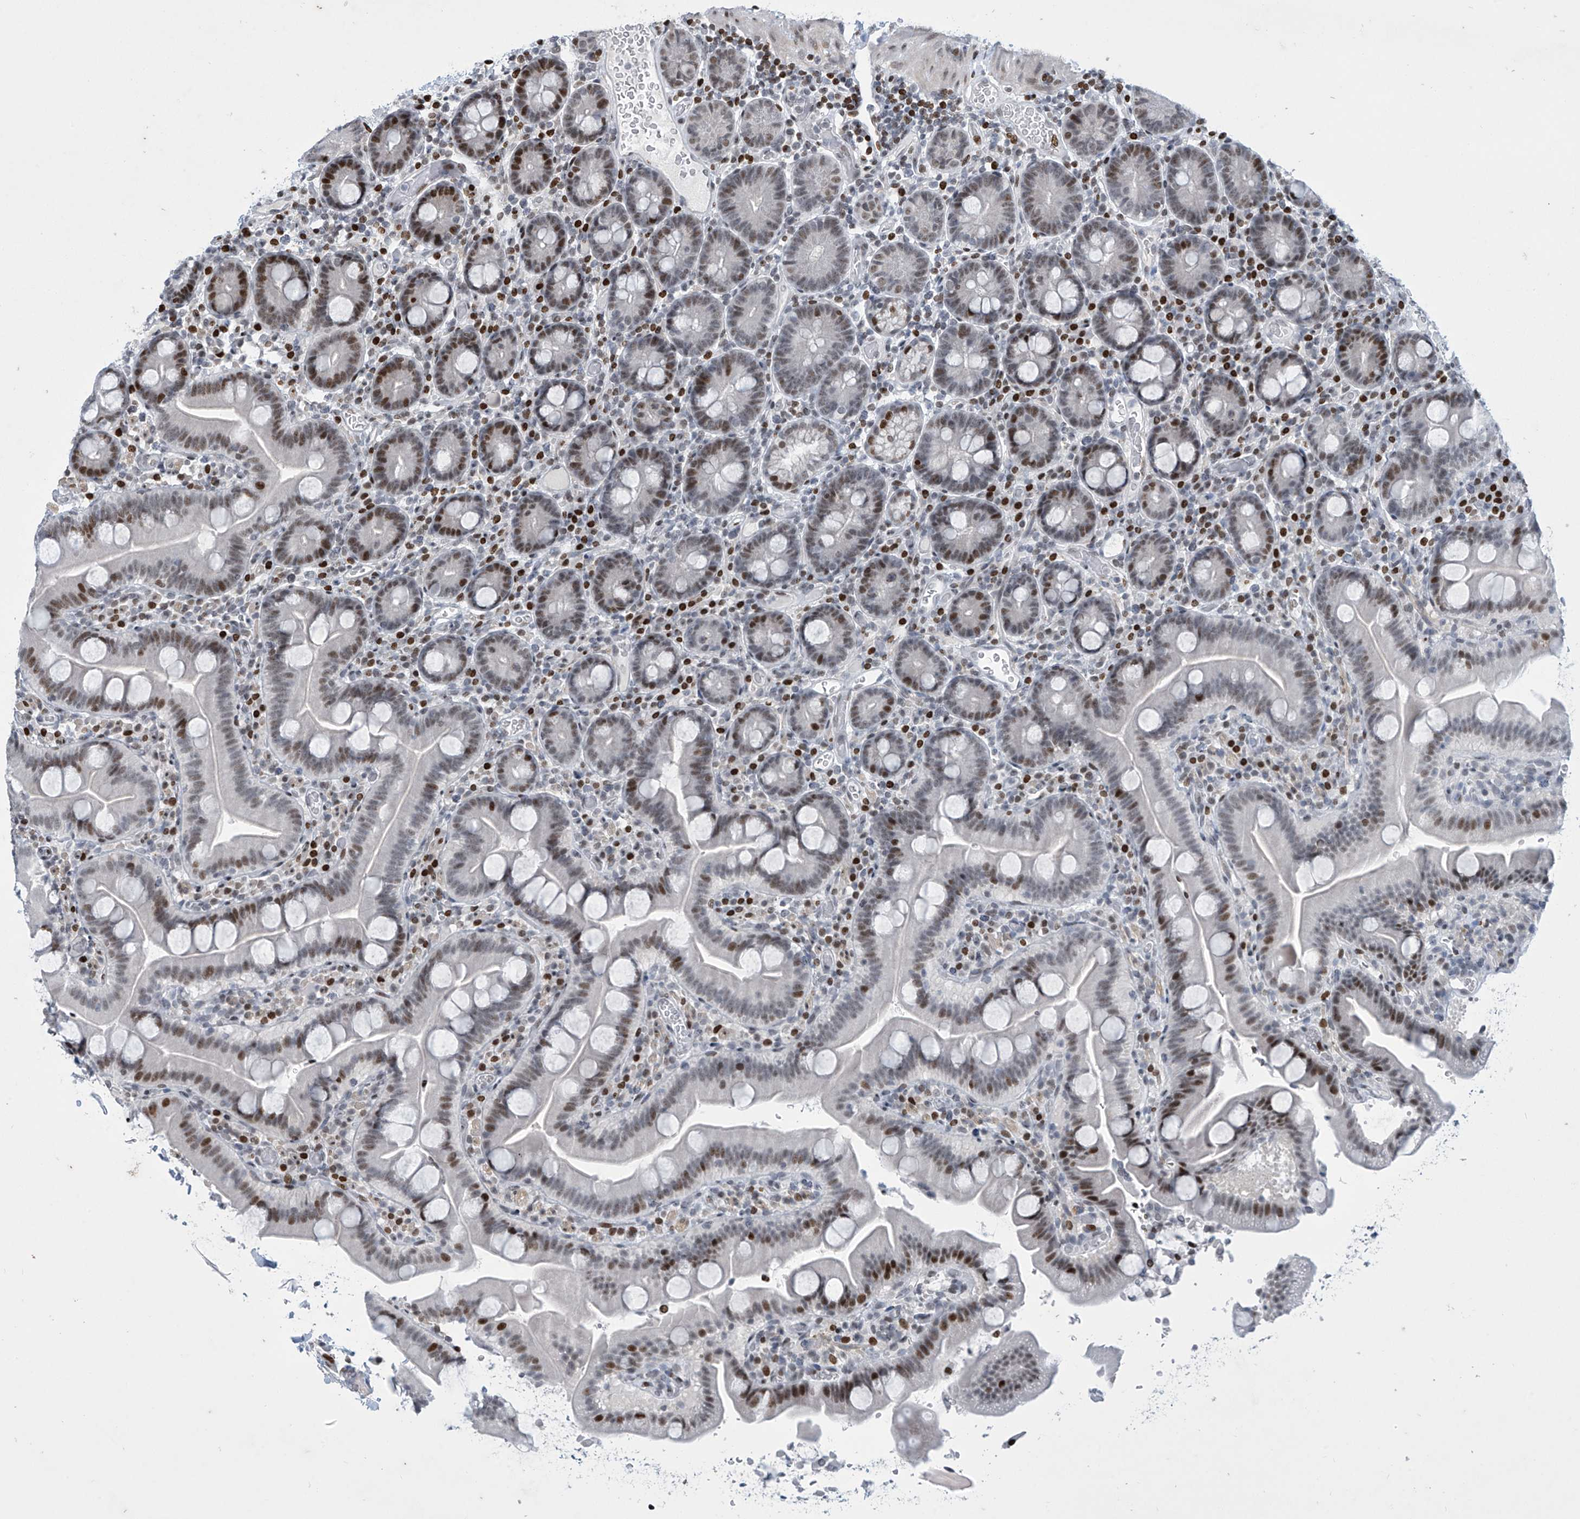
{"staining": {"intensity": "moderate", "quantity": "25%-75%", "location": "nuclear"}, "tissue": "duodenum", "cell_type": "Glandular cells", "image_type": "normal", "snomed": [{"axis": "morphology", "description": "Normal tissue, NOS"}, {"axis": "topography", "description": "Duodenum"}], "caption": "Protein positivity by IHC reveals moderate nuclear expression in about 25%-75% of glandular cells in benign duodenum. Ihc stains the protein of interest in brown and the nuclei are stained blue.", "gene": "RFX7", "patient": {"sex": "male", "age": 55}}